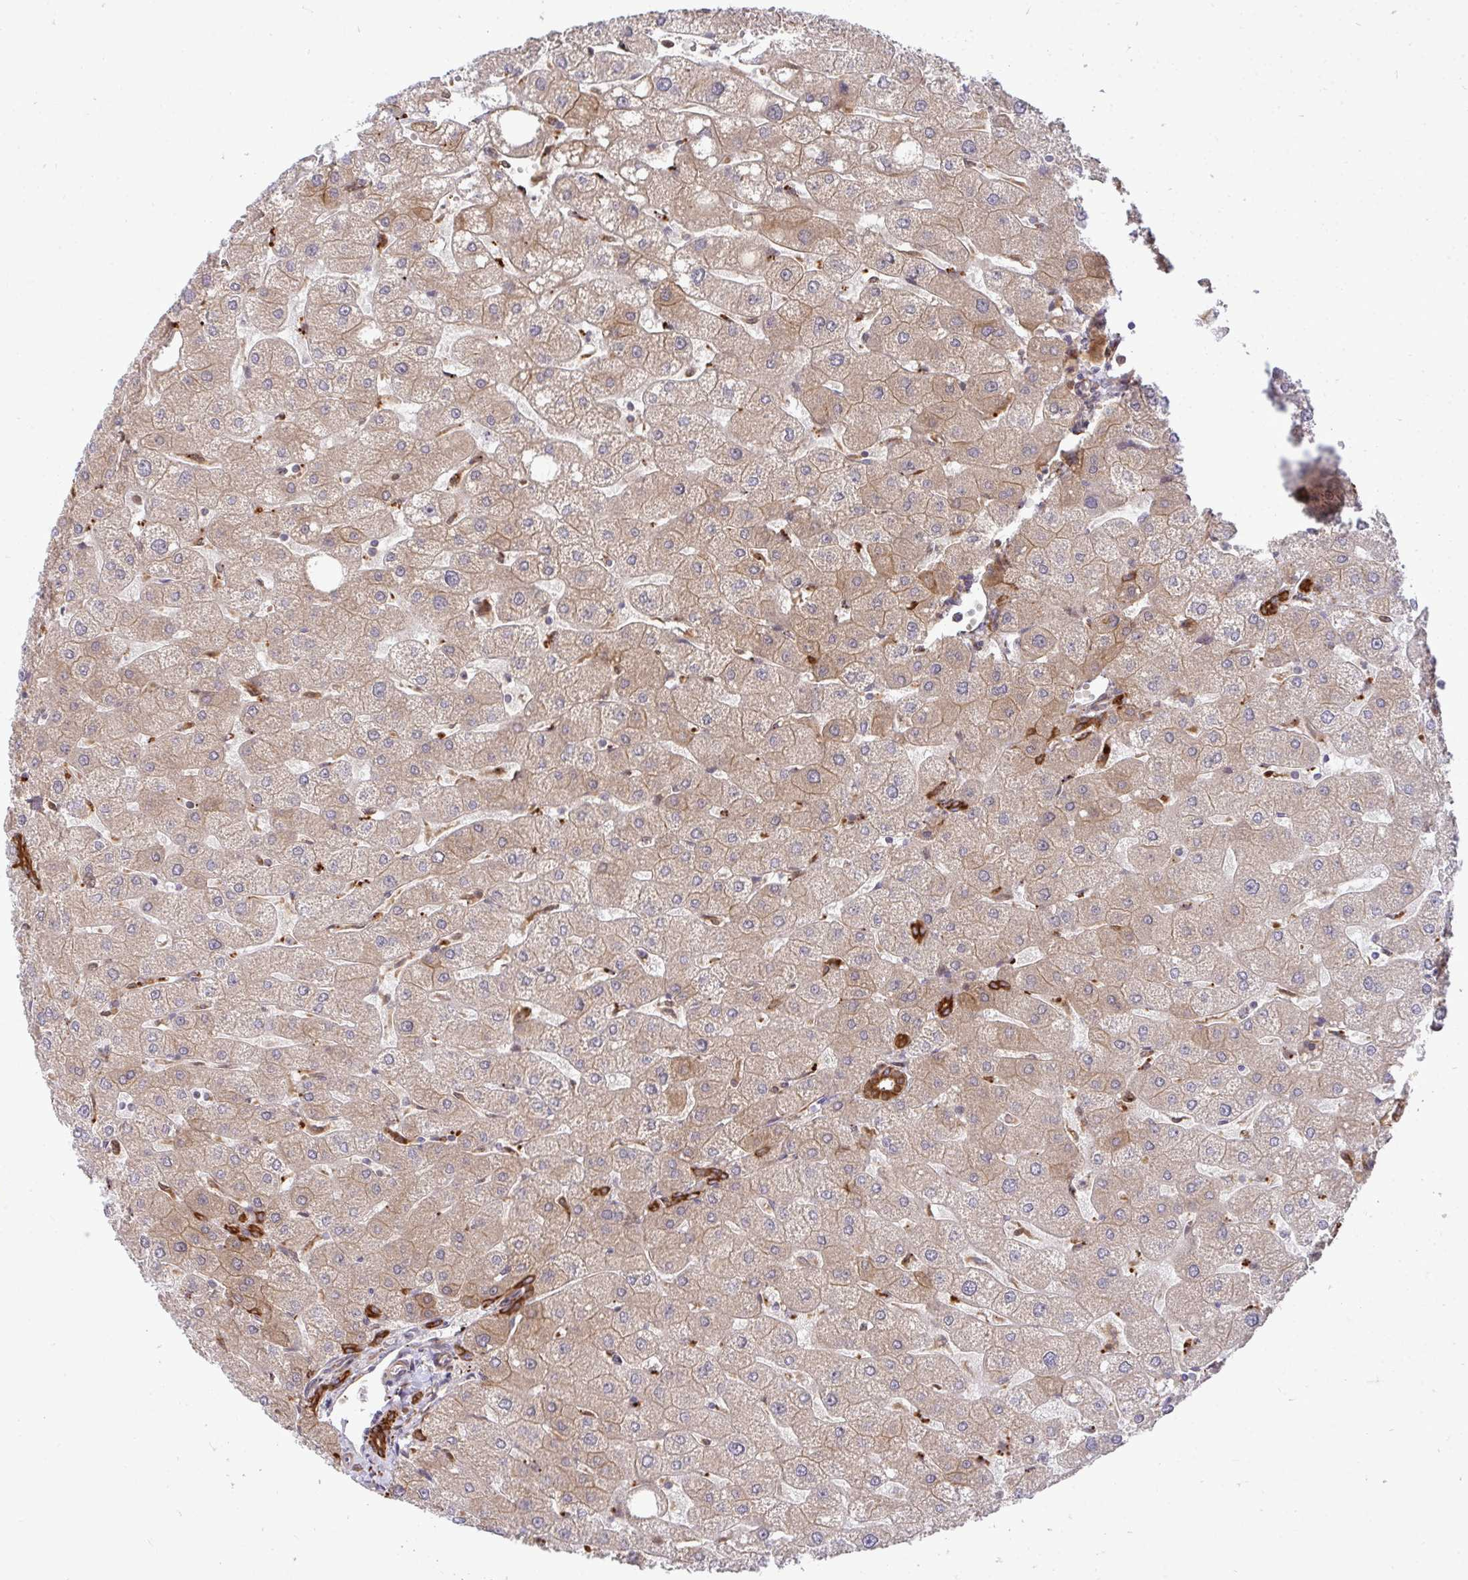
{"staining": {"intensity": "strong", "quantity": ">75%", "location": "cytoplasmic/membranous"}, "tissue": "liver", "cell_type": "Cholangiocytes", "image_type": "normal", "snomed": [{"axis": "morphology", "description": "Normal tissue, NOS"}, {"axis": "topography", "description": "Liver"}], "caption": "Immunohistochemical staining of normal liver reveals high levels of strong cytoplasmic/membranous expression in approximately >75% of cholangiocytes.", "gene": "TRIM44", "patient": {"sex": "male", "age": 67}}